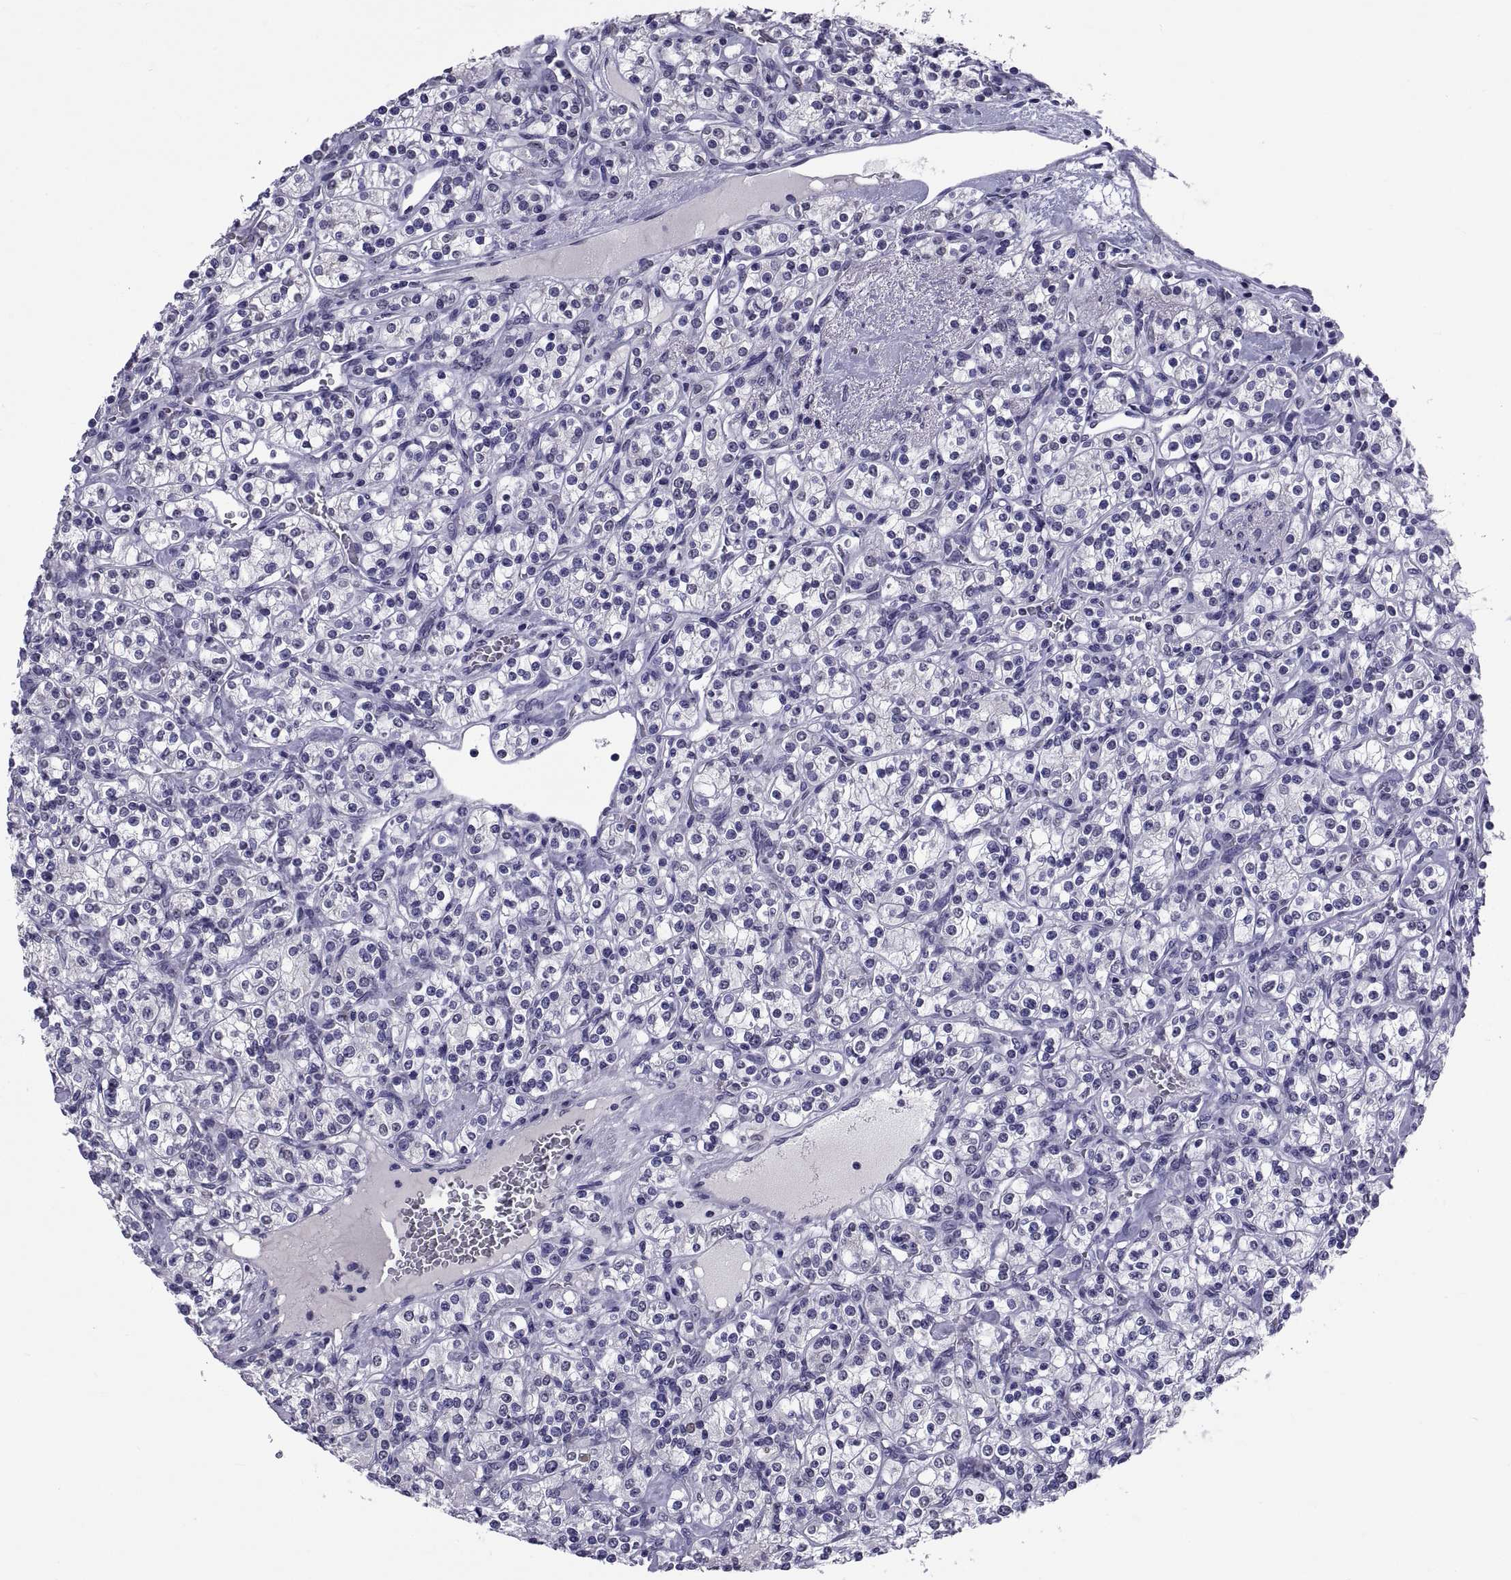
{"staining": {"intensity": "negative", "quantity": "none", "location": "none"}, "tissue": "renal cancer", "cell_type": "Tumor cells", "image_type": "cancer", "snomed": [{"axis": "morphology", "description": "Adenocarcinoma, NOS"}, {"axis": "topography", "description": "Kidney"}], "caption": "This is an immunohistochemistry histopathology image of renal adenocarcinoma. There is no expression in tumor cells.", "gene": "TGFBR3L", "patient": {"sex": "male", "age": 77}}